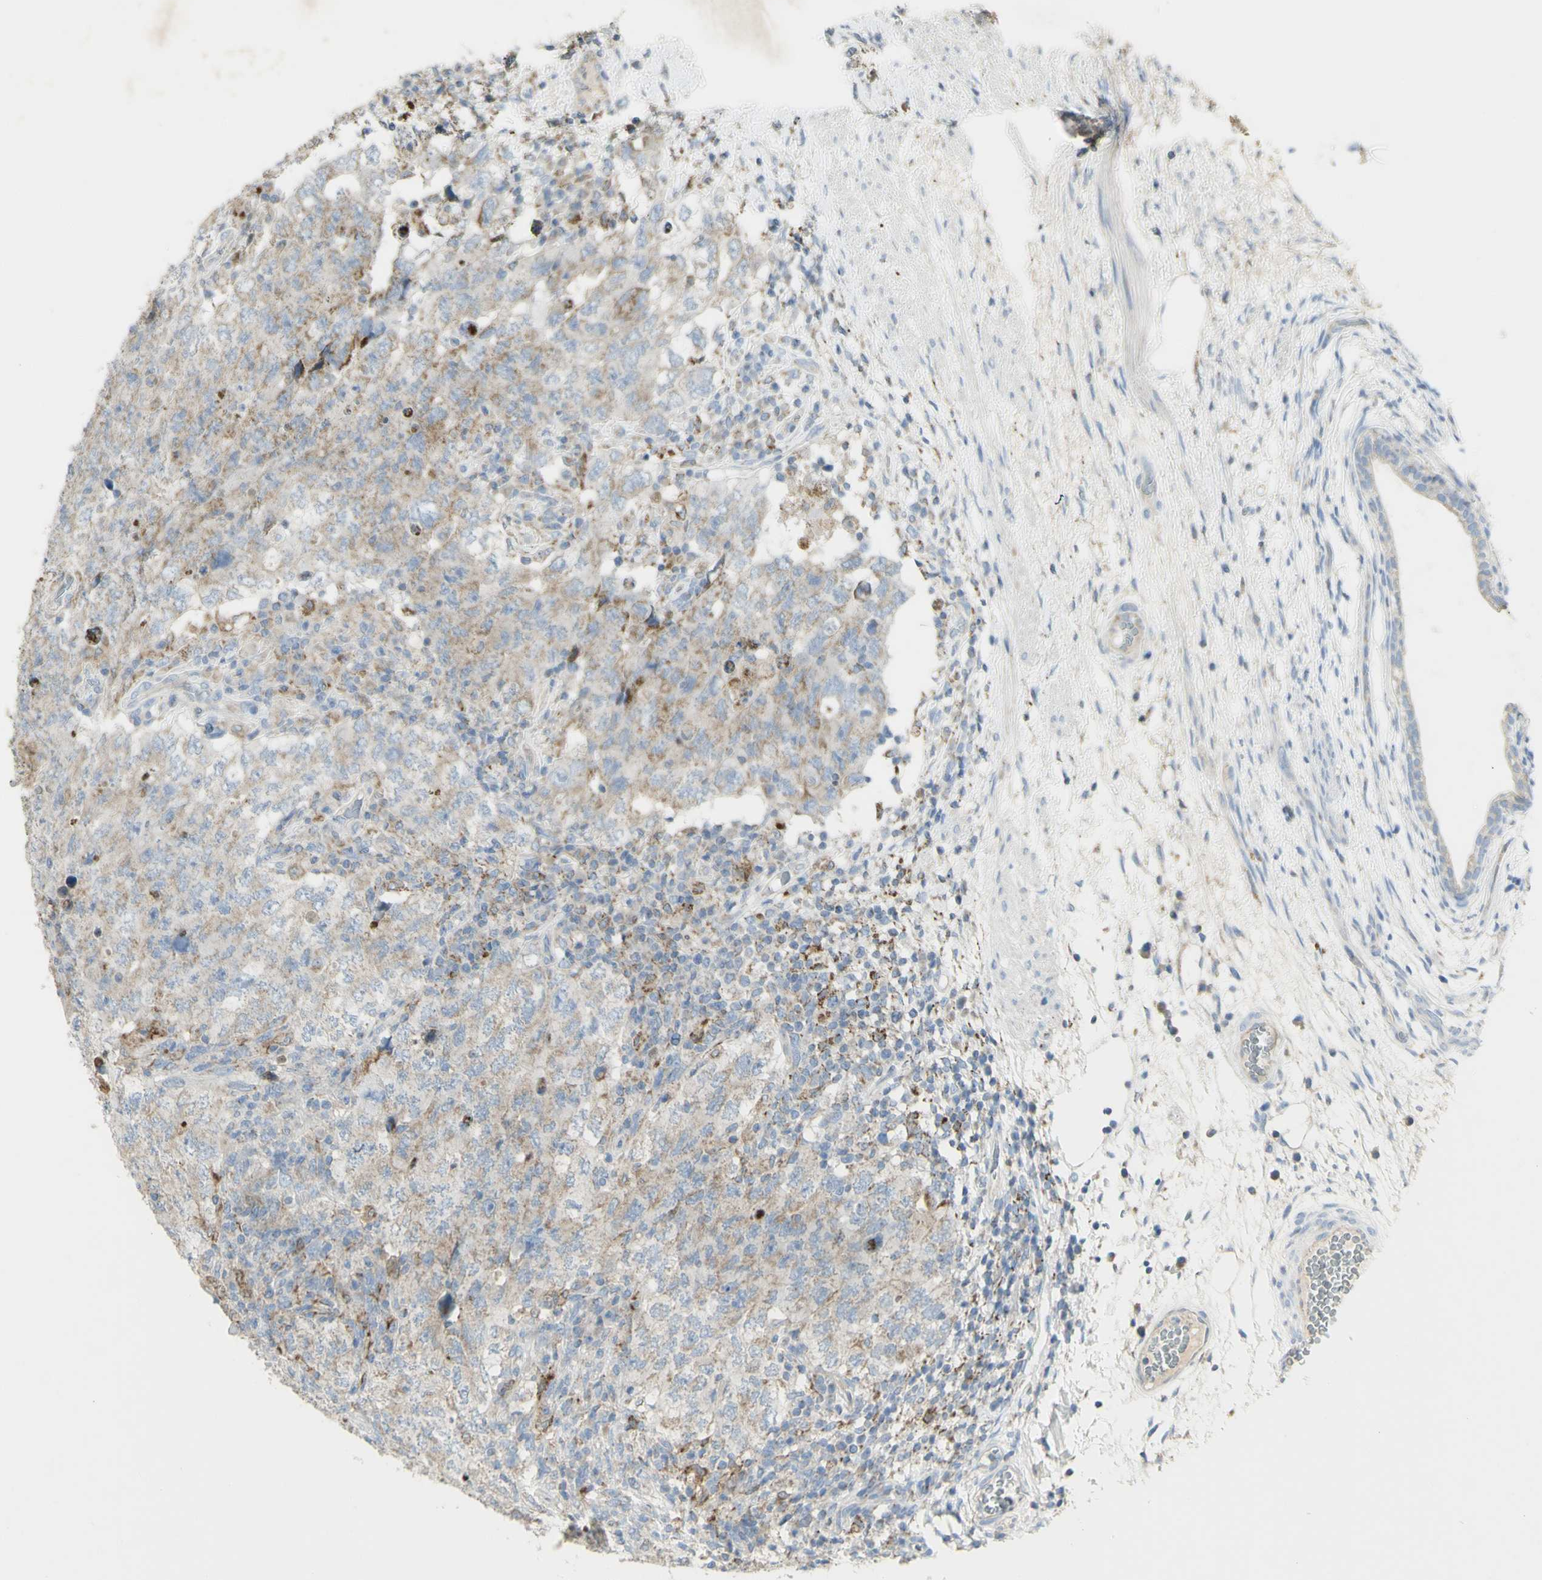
{"staining": {"intensity": "weak", "quantity": "<25%", "location": "cytoplasmic/membranous"}, "tissue": "testis cancer", "cell_type": "Tumor cells", "image_type": "cancer", "snomed": [{"axis": "morphology", "description": "Carcinoma, Embryonal, NOS"}, {"axis": "topography", "description": "Testis"}], "caption": "Histopathology image shows no protein expression in tumor cells of testis embryonal carcinoma tissue.", "gene": "CNTNAP1", "patient": {"sex": "male", "age": 26}}